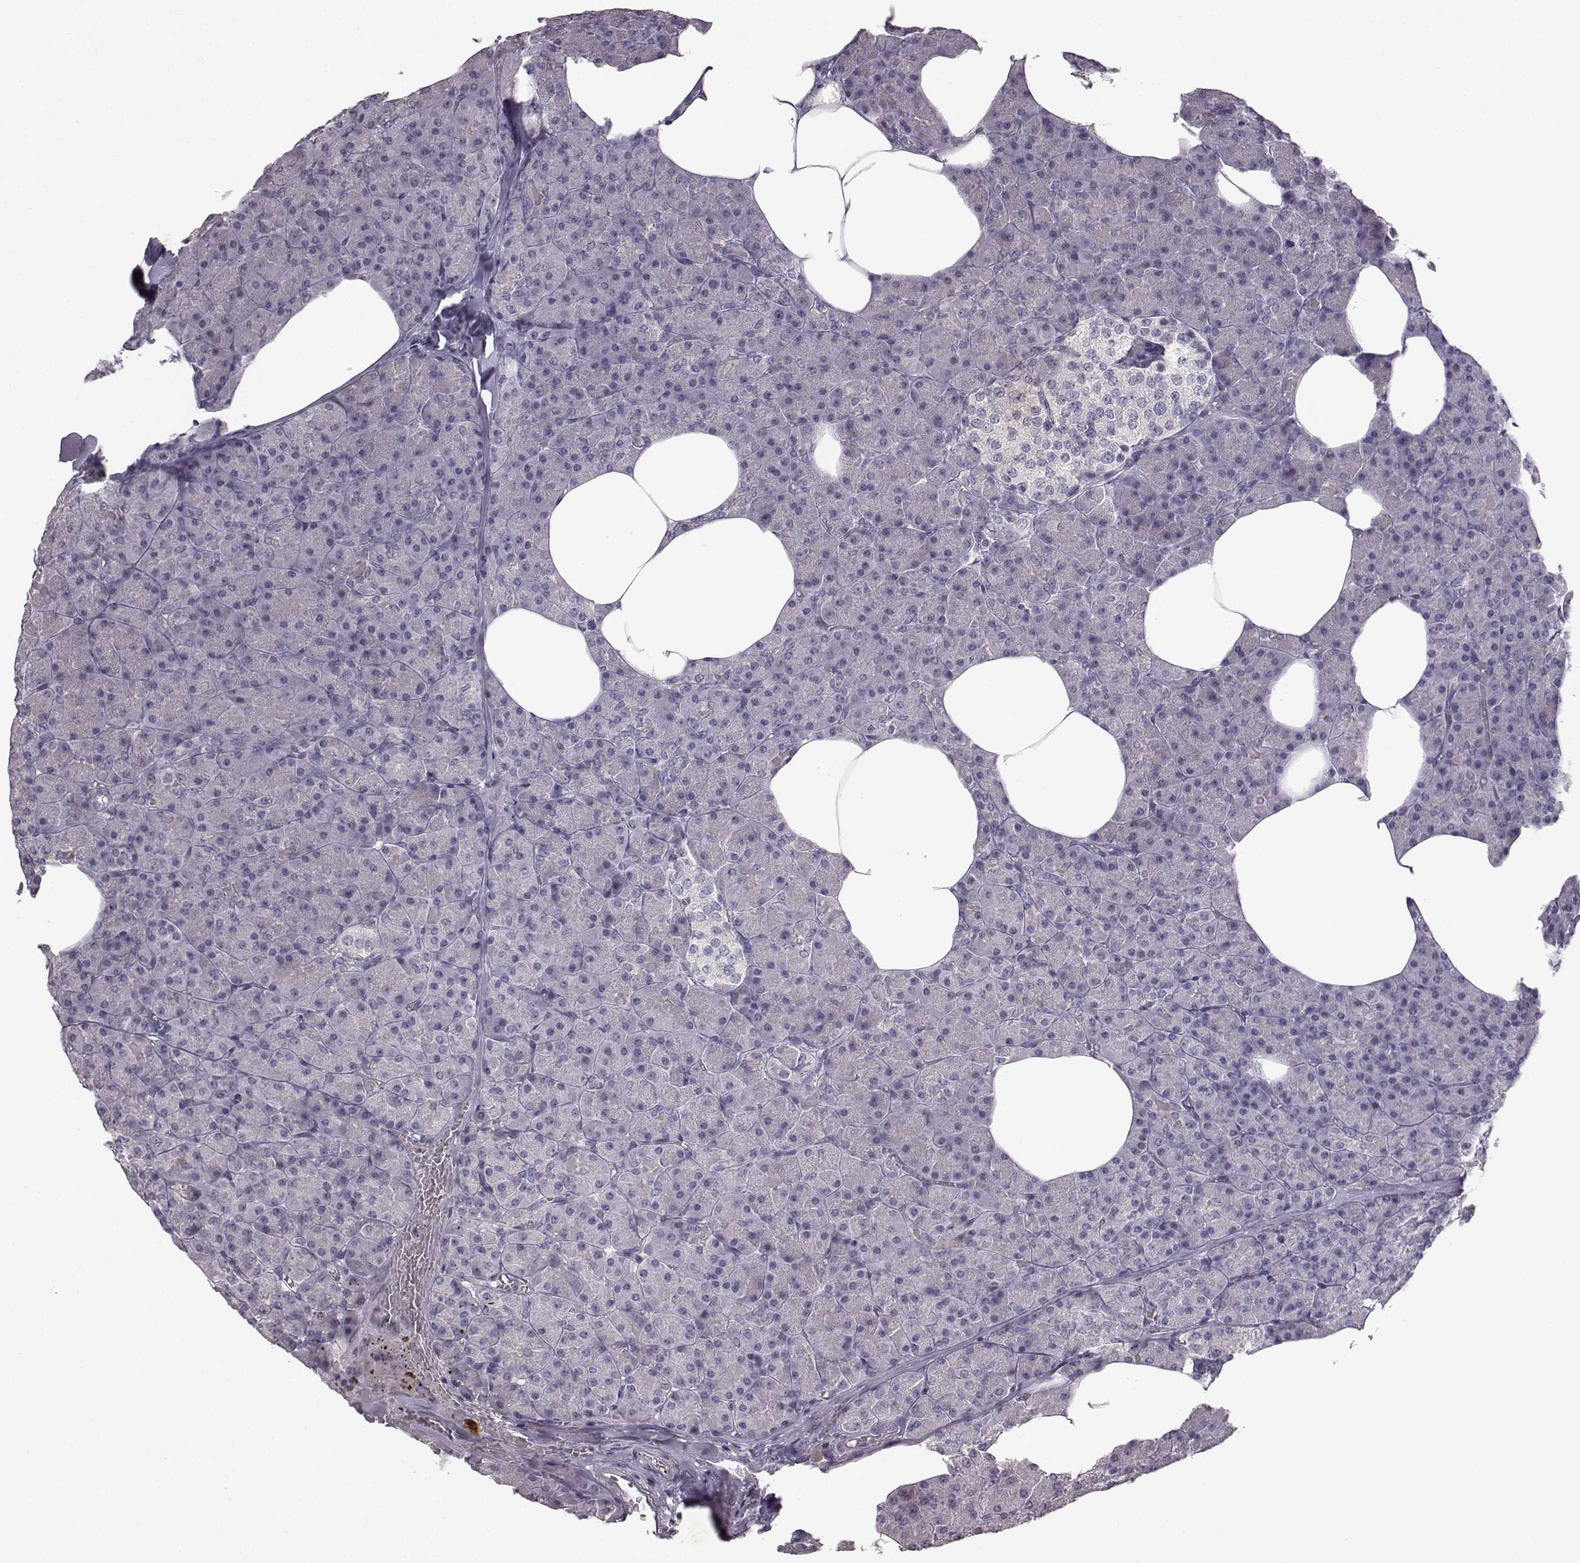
{"staining": {"intensity": "negative", "quantity": "none", "location": "none"}, "tissue": "pancreas", "cell_type": "Exocrine glandular cells", "image_type": "normal", "snomed": [{"axis": "morphology", "description": "Normal tissue, NOS"}, {"axis": "topography", "description": "Pancreas"}], "caption": "A high-resolution photomicrograph shows IHC staining of normal pancreas, which demonstrates no significant expression in exocrine glandular cells.", "gene": "SPAG17", "patient": {"sex": "female", "age": 45}}